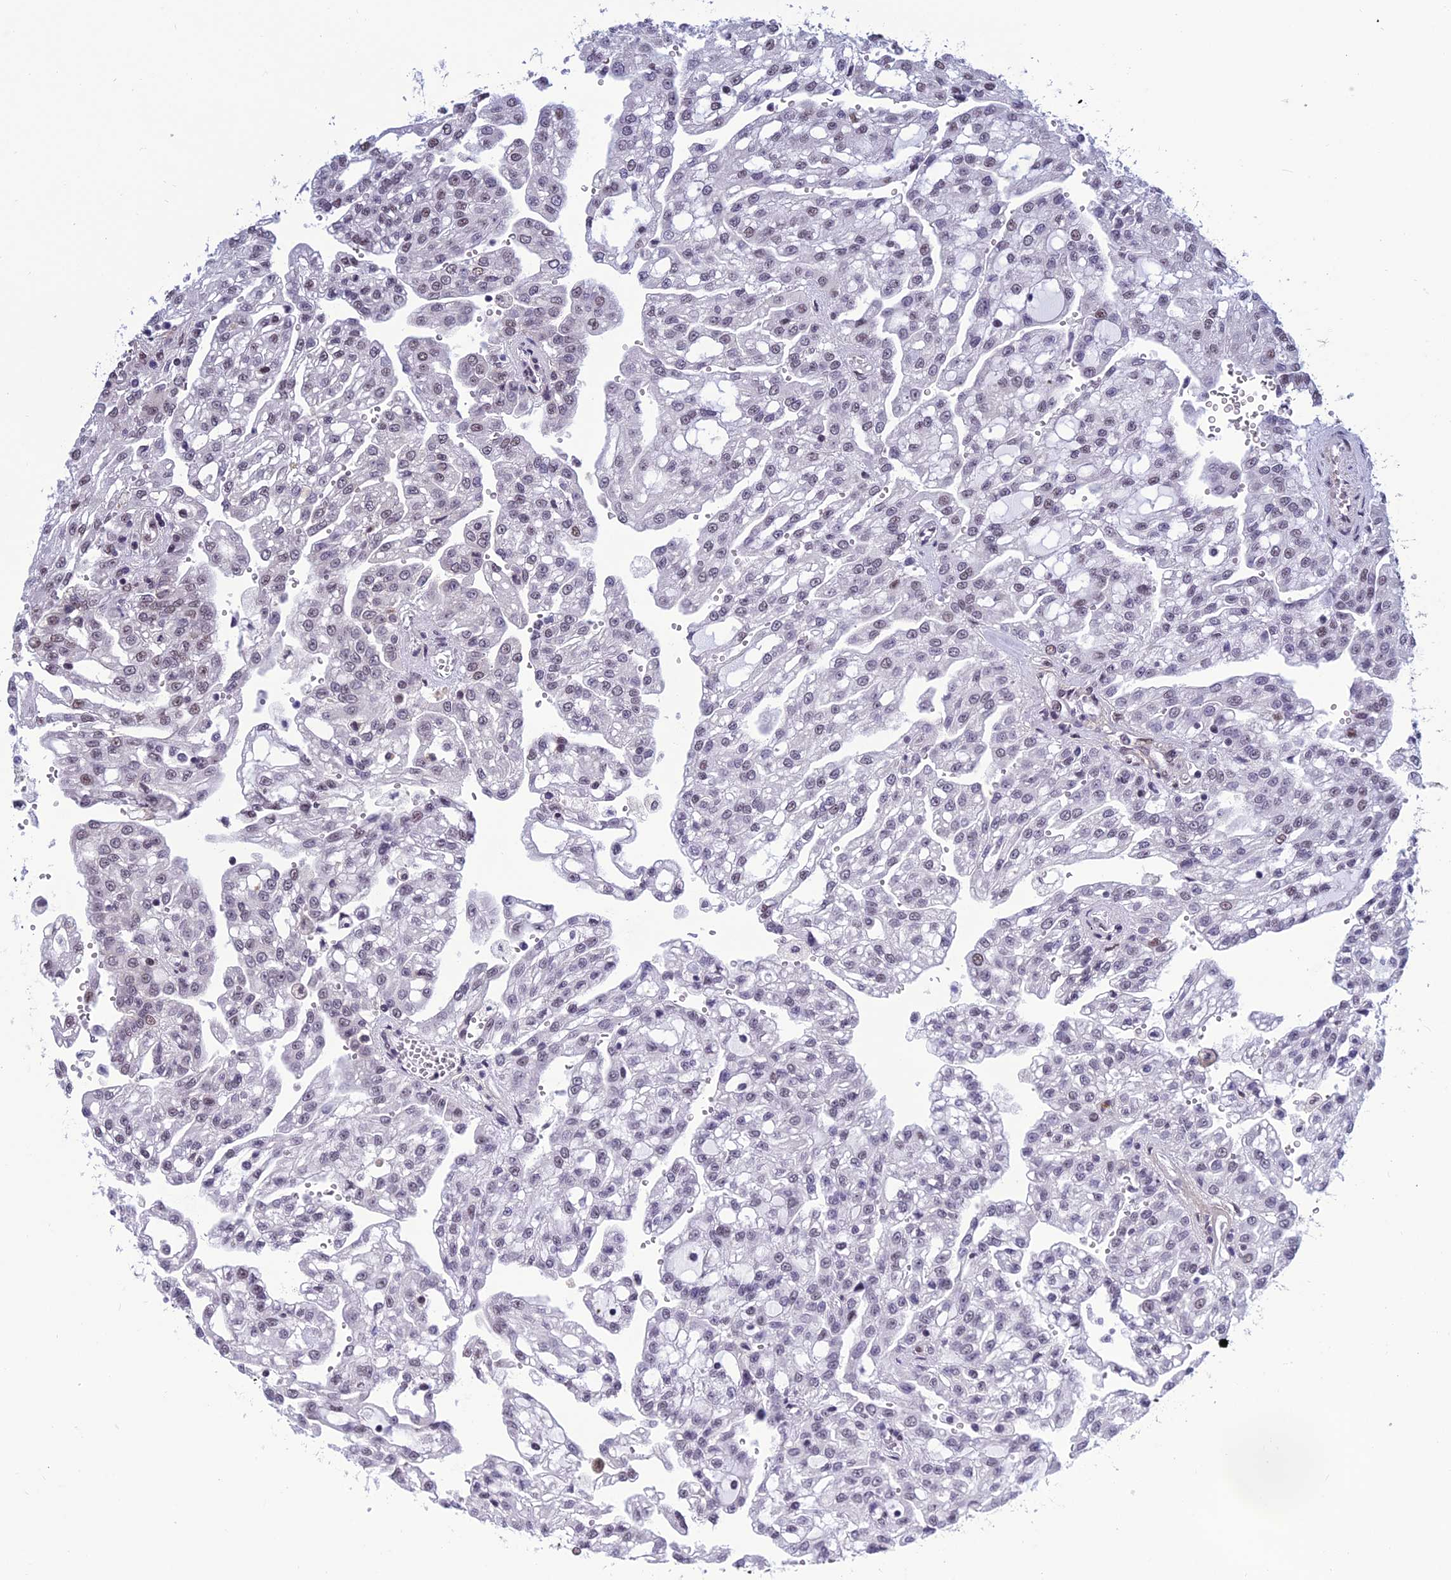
{"staining": {"intensity": "negative", "quantity": "none", "location": "none"}, "tissue": "renal cancer", "cell_type": "Tumor cells", "image_type": "cancer", "snomed": [{"axis": "morphology", "description": "Adenocarcinoma, NOS"}, {"axis": "topography", "description": "Kidney"}], "caption": "The photomicrograph displays no staining of tumor cells in renal cancer.", "gene": "RSRC1", "patient": {"sex": "male", "age": 63}}